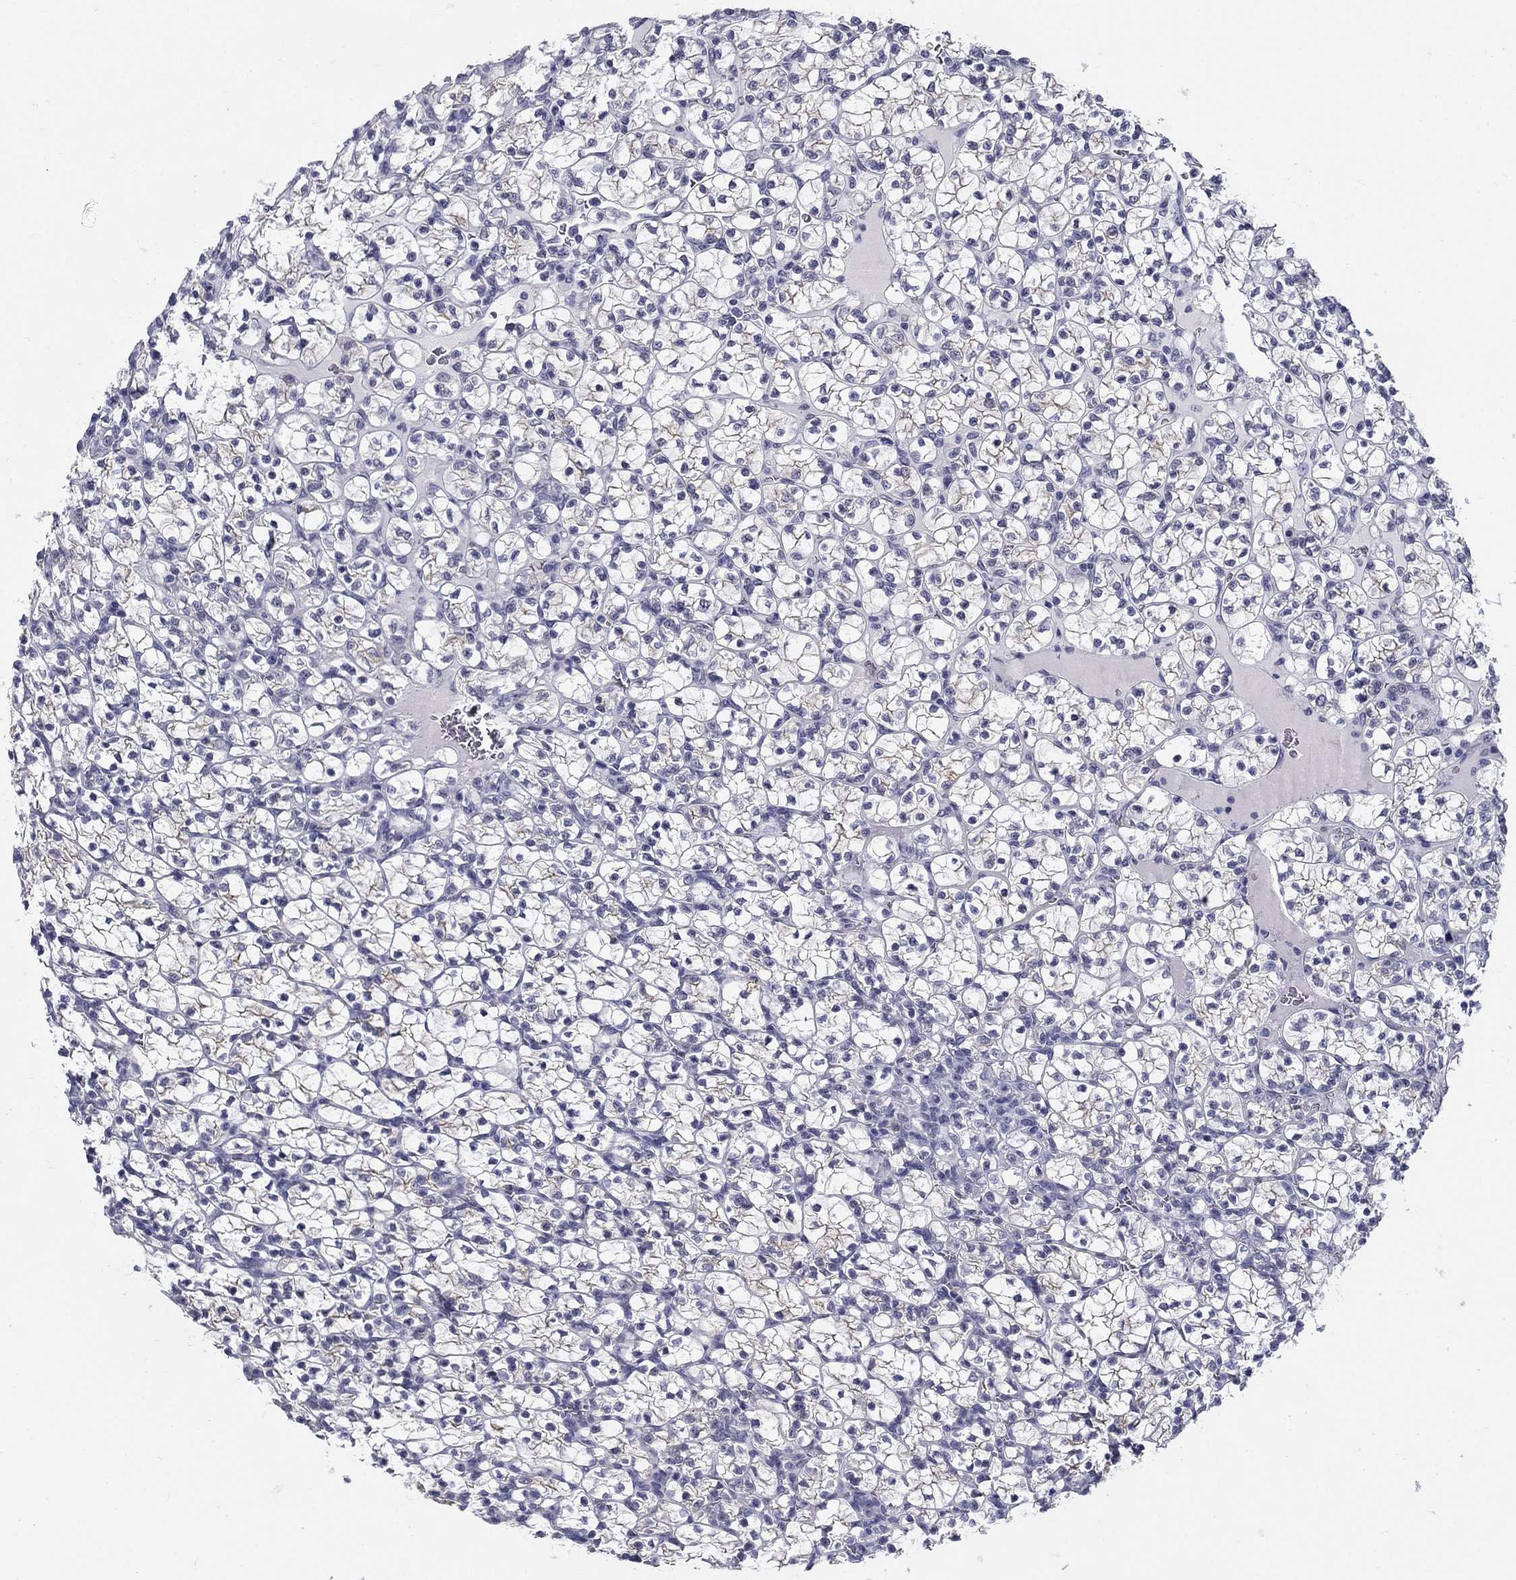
{"staining": {"intensity": "moderate", "quantity": "<25%", "location": "cytoplasmic/membranous"}, "tissue": "renal cancer", "cell_type": "Tumor cells", "image_type": "cancer", "snomed": [{"axis": "morphology", "description": "Adenocarcinoma, NOS"}, {"axis": "topography", "description": "Kidney"}], "caption": "A high-resolution micrograph shows immunohistochemistry staining of renal adenocarcinoma, which reveals moderate cytoplasmic/membranous expression in about <25% of tumor cells.", "gene": "C4orf19", "patient": {"sex": "female", "age": 89}}